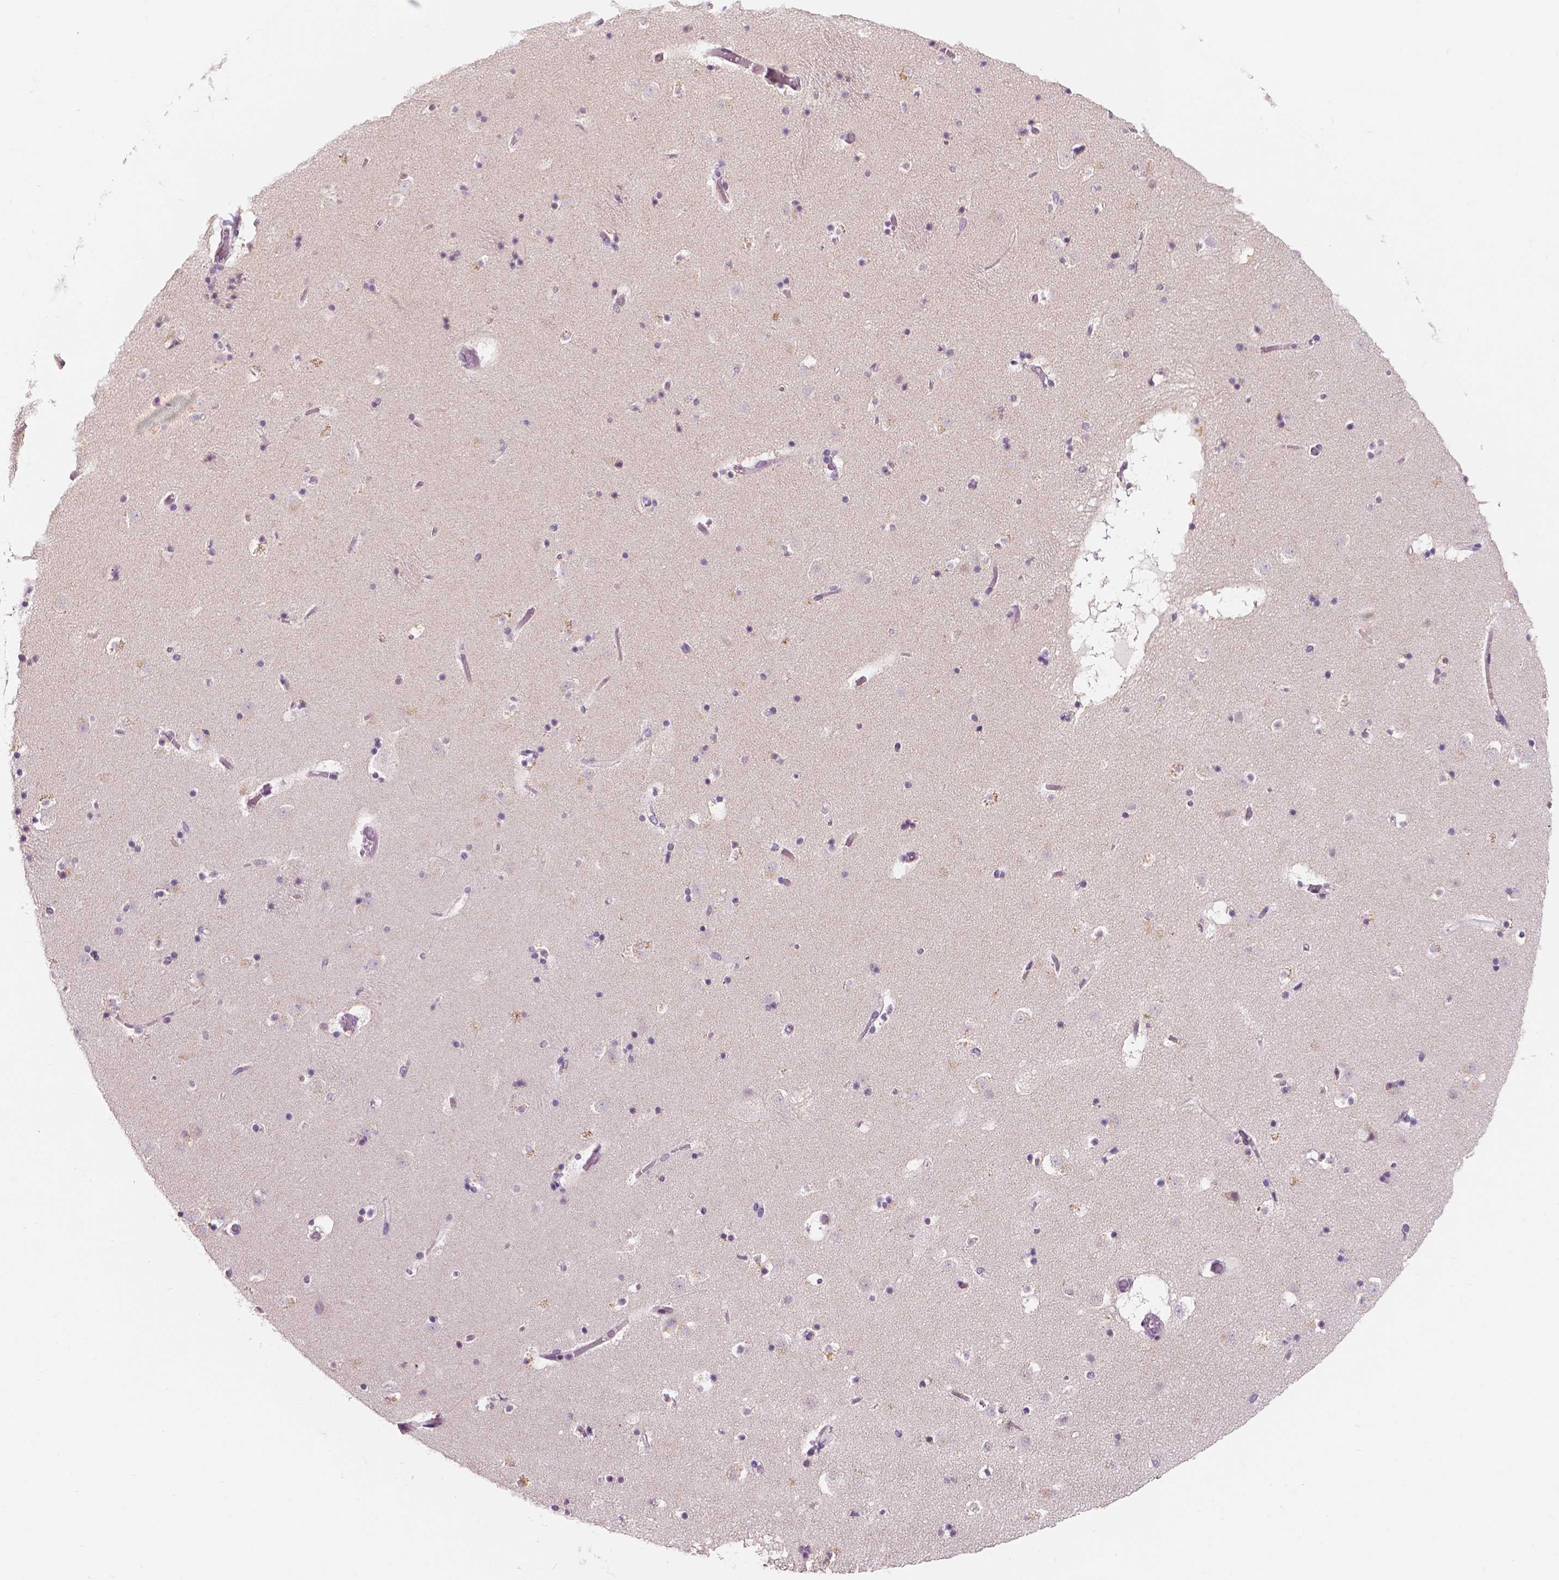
{"staining": {"intensity": "weak", "quantity": "<25%", "location": "cytoplasmic/membranous"}, "tissue": "caudate", "cell_type": "Glial cells", "image_type": "normal", "snomed": [{"axis": "morphology", "description": "Normal tissue, NOS"}, {"axis": "topography", "description": "Lateral ventricle wall"}], "caption": "Immunohistochemistry (IHC) image of unremarkable caudate: caudate stained with DAB shows no significant protein expression in glial cells.", "gene": "SIRT2", "patient": {"sex": "female", "age": 42}}